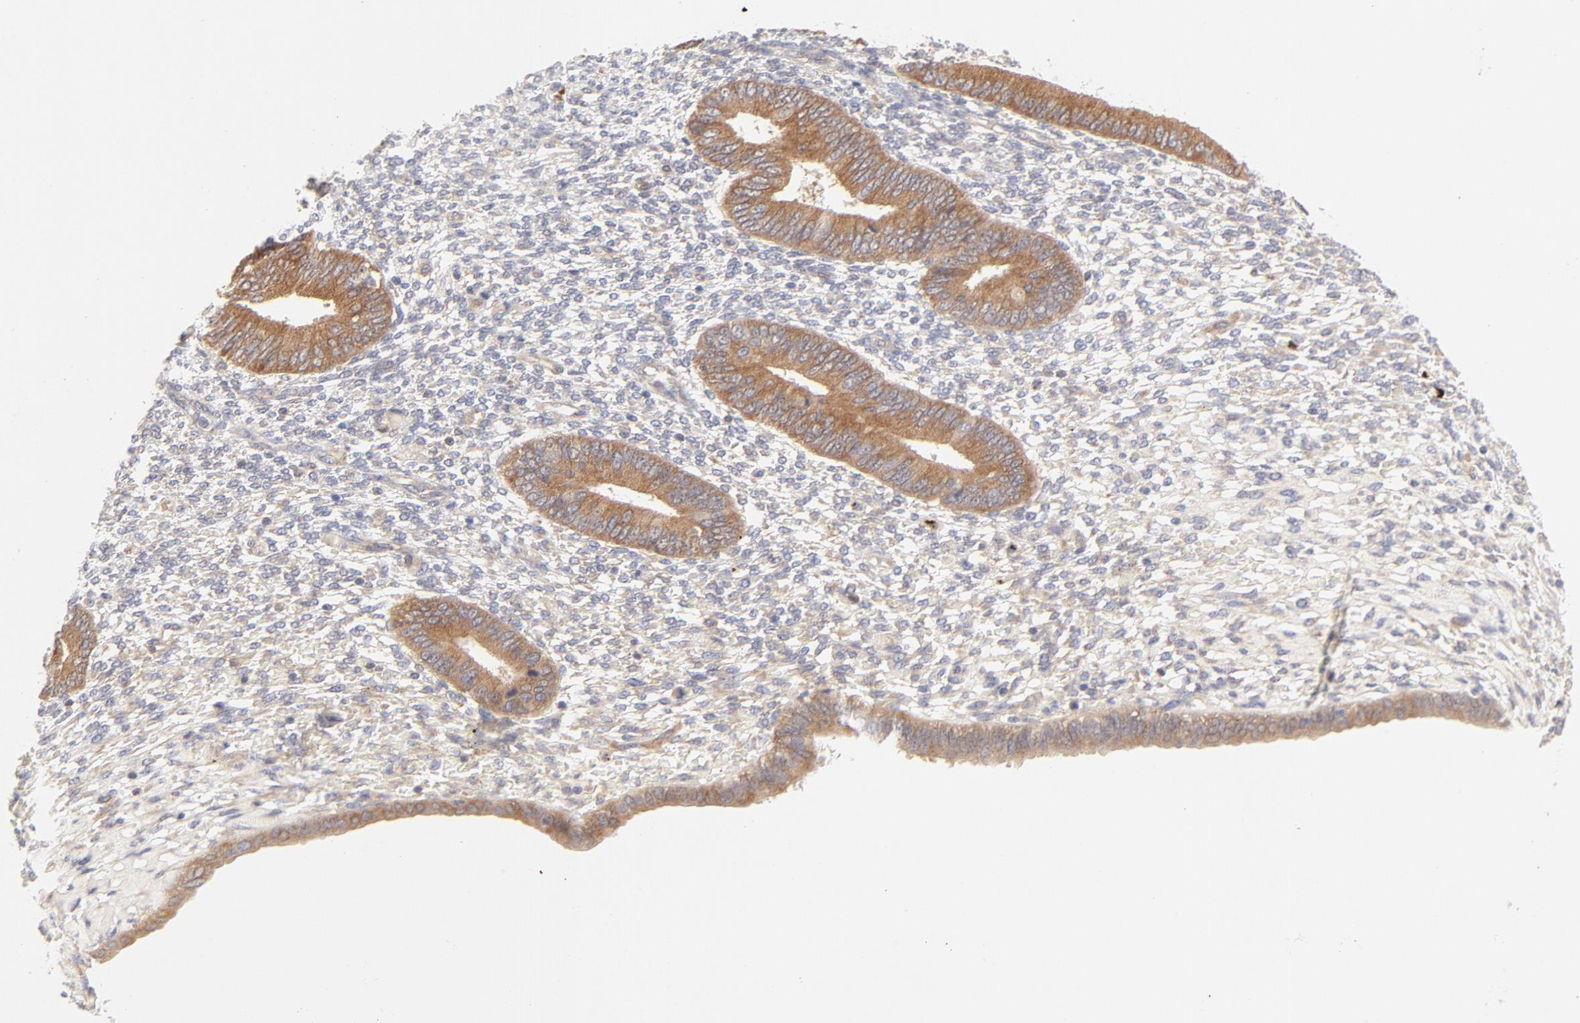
{"staining": {"intensity": "weak", "quantity": "25%-75%", "location": "cytoplasmic/membranous"}, "tissue": "endometrium", "cell_type": "Cells in endometrial stroma", "image_type": "normal", "snomed": [{"axis": "morphology", "description": "Normal tissue, NOS"}, {"axis": "topography", "description": "Endometrium"}], "caption": "Immunohistochemistry image of unremarkable endometrium: human endometrium stained using IHC exhibits low levels of weak protein expression localized specifically in the cytoplasmic/membranous of cells in endometrial stroma, appearing as a cytoplasmic/membranous brown color.", "gene": "RPS6KA1", "patient": {"sex": "female", "age": 42}}